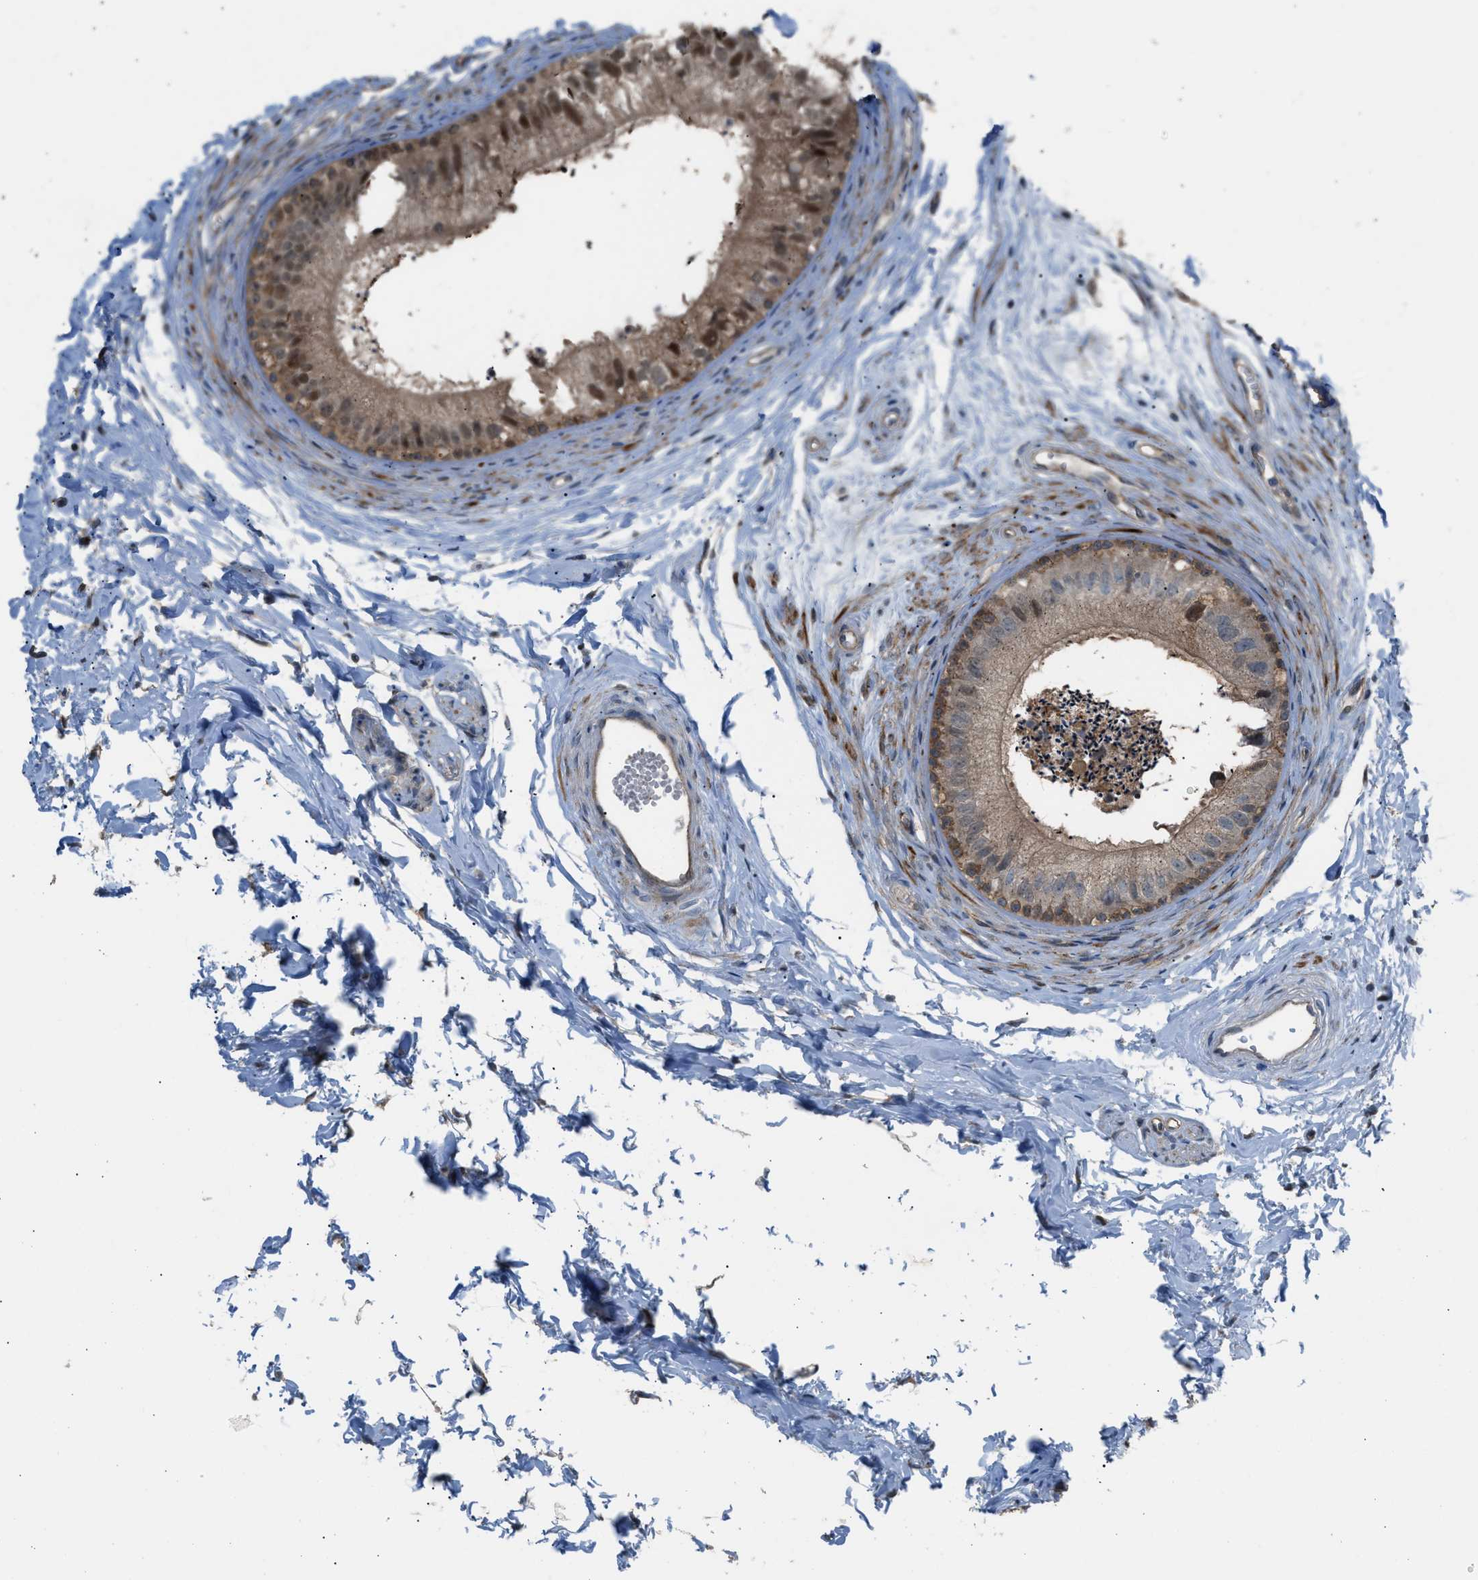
{"staining": {"intensity": "strong", "quantity": "25%-75%", "location": "cytoplasmic/membranous,nuclear"}, "tissue": "epididymis", "cell_type": "Glandular cells", "image_type": "normal", "snomed": [{"axis": "morphology", "description": "Normal tissue, NOS"}, {"axis": "topography", "description": "Epididymis"}], "caption": "Immunohistochemistry (IHC) image of benign epididymis stained for a protein (brown), which reveals high levels of strong cytoplasmic/membranous,nuclear staining in approximately 25%-75% of glandular cells.", "gene": "CRTC1", "patient": {"sex": "male", "age": 56}}